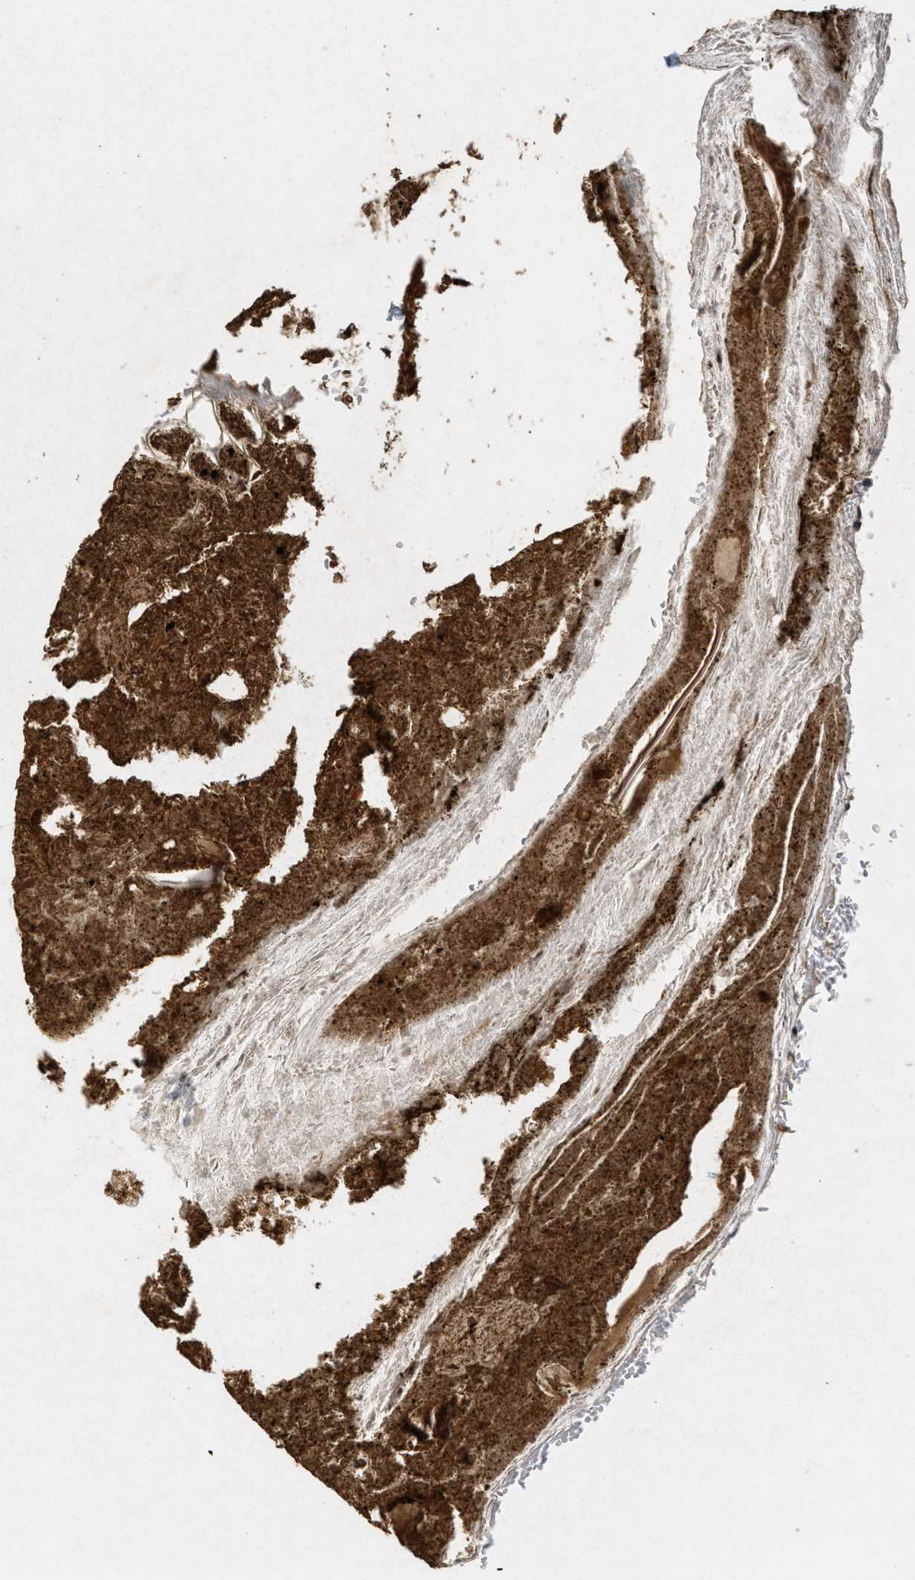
{"staining": {"intensity": "moderate", "quantity": ">75%", "location": "cytoplasmic/membranous"}, "tissue": "appendix", "cell_type": "Glandular cells", "image_type": "normal", "snomed": [{"axis": "morphology", "description": "Normal tissue, NOS"}, {"axis": "topography", "description": "Appendix"}], "caption": "Glandular cells display medium levels of moderate cytoplasmic/membranous positivity in approximately >75% of cells in benign appendix.", "gene": "ADCY6", "patient": {"sex": "female", "age": 10}}